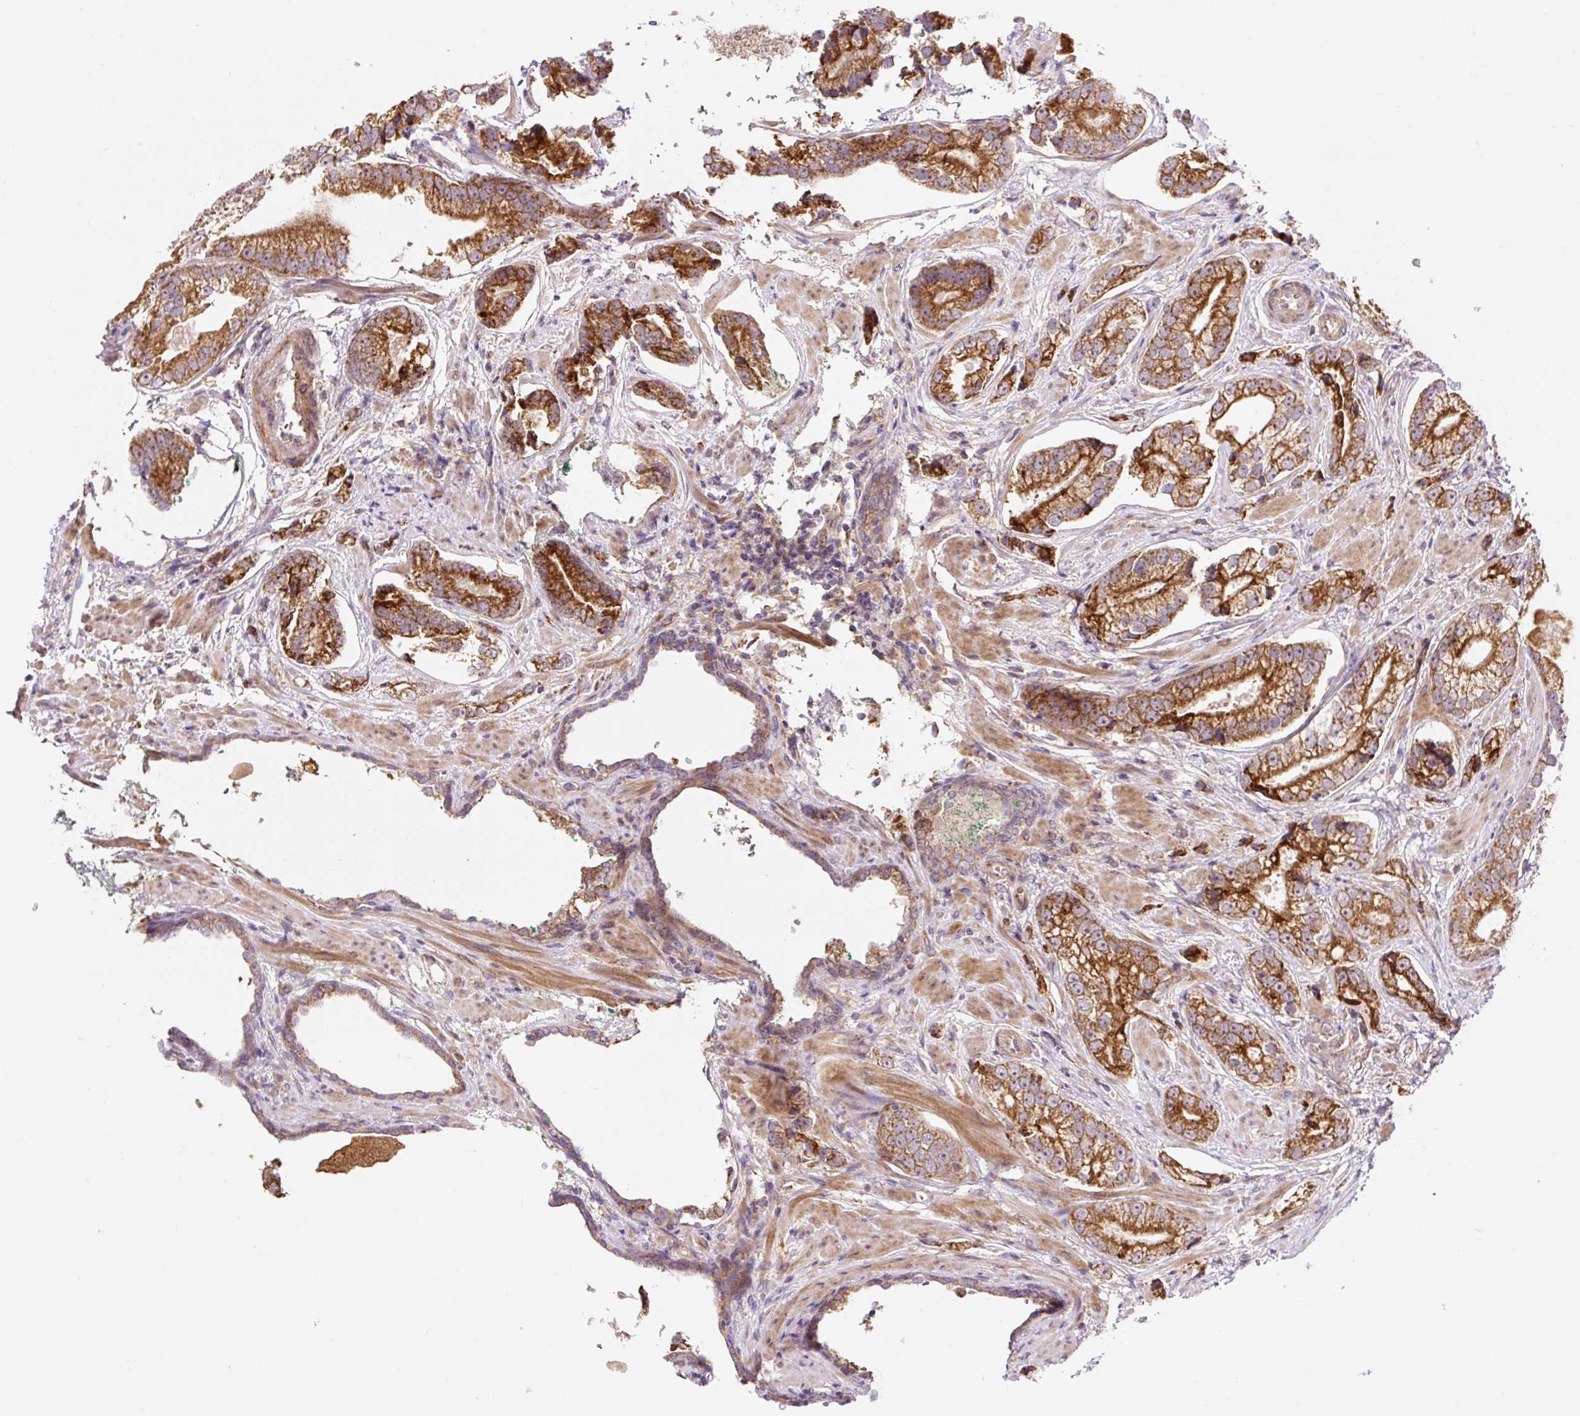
{"staining": {"intensity": "strong", "quantity": ">75%", "location": "cytoplasmic/membranous"}, "tissue": "prostate cancer", "cell_type": "Tumor cells", "image_type": "cancer", "snomed": [{"axis": "morphology", "description": "Adenocarcinoma, High grade"}, {"axis": "topography", "description": "Prostate"}], "caption": "Protein positivity by immunohistochemistry (IHC) reveals strong cytoplasmic/membranous expression in approximately >75% of tumor cells in prostate cancer (high-grade adenocarcinoma).", "gene": "TRIAP1", "patient": {"sex": "male", "age": 75}}